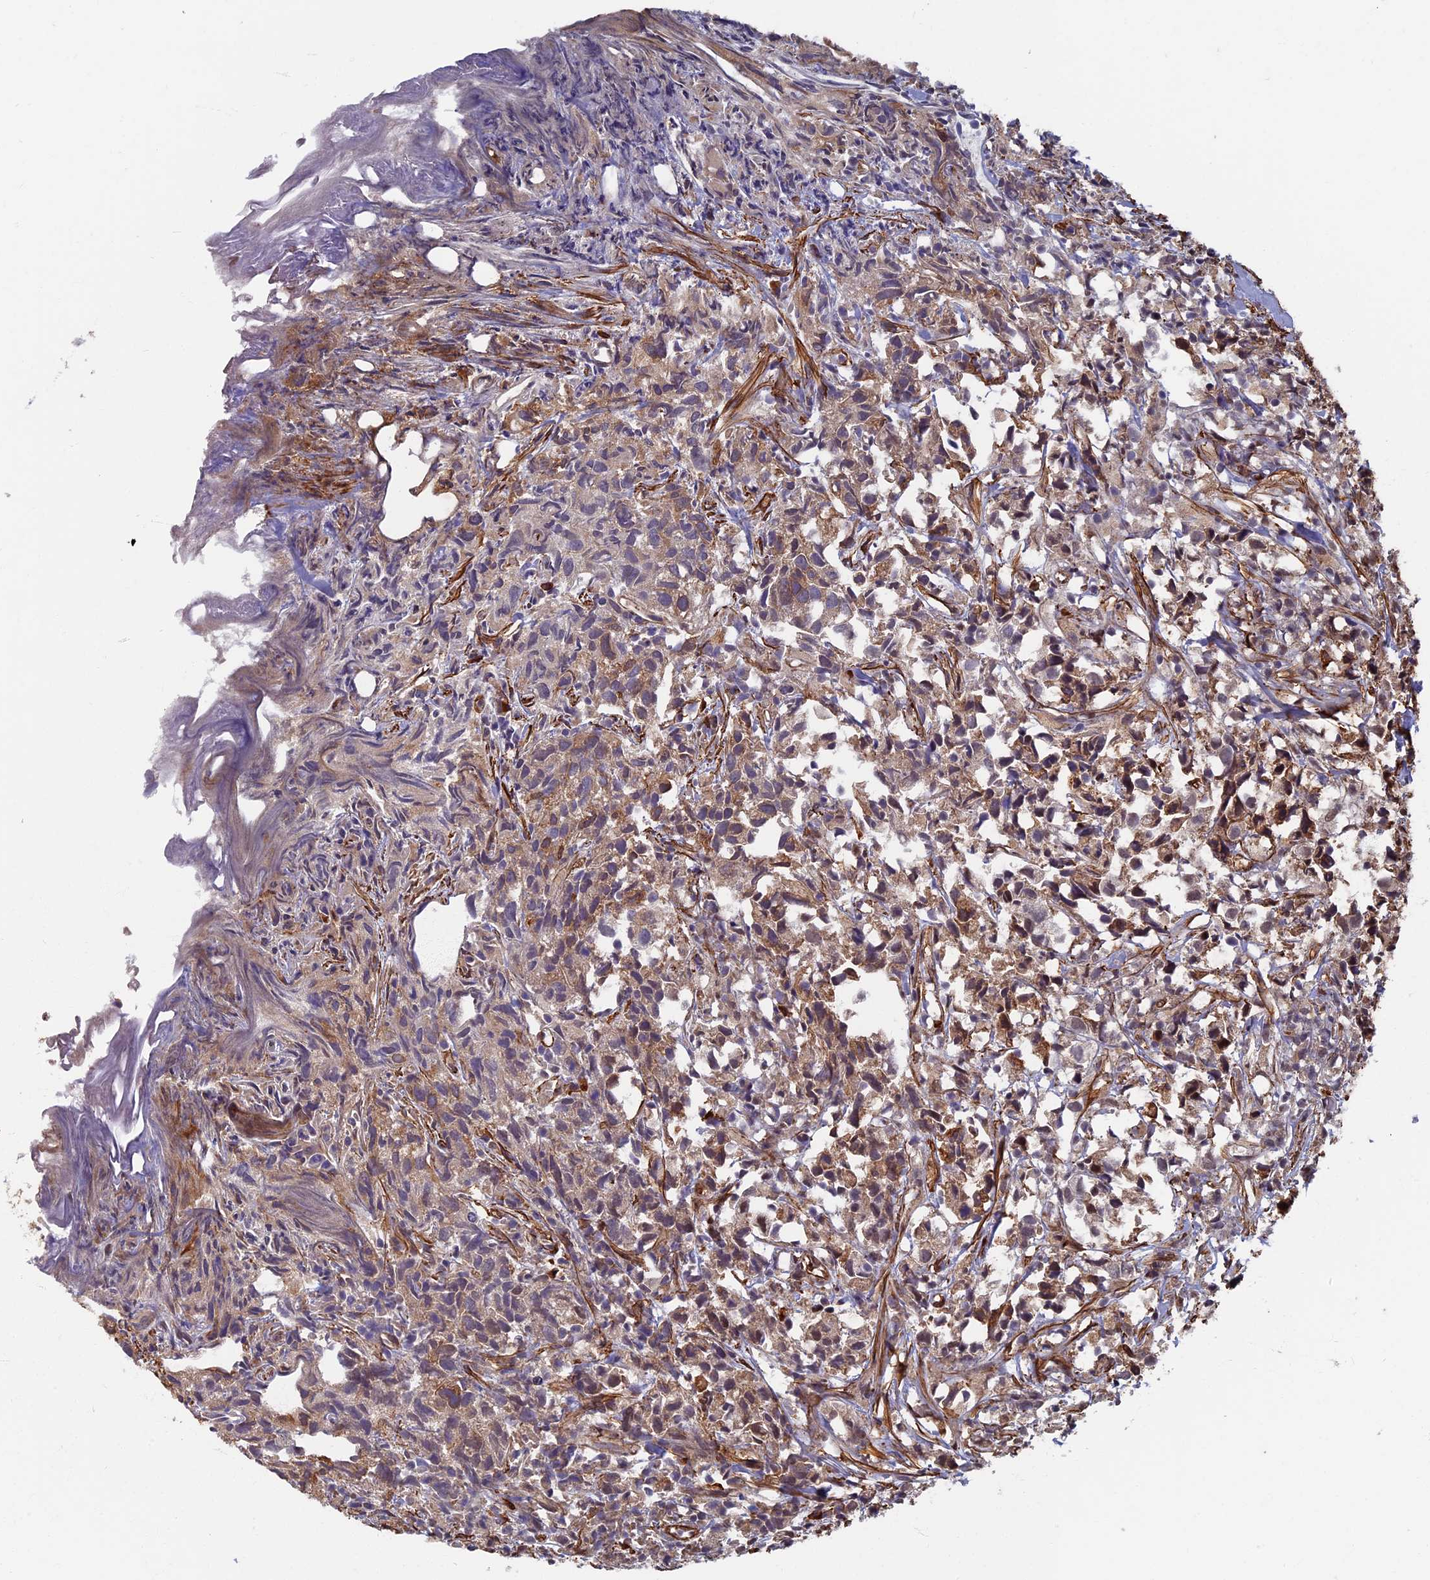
{"staining": {"intensity": "weak", "quantity": "25%-75%", "location": "cytoplasmic/membranous"}, "tissue": "urothelial cancer", "cell_type": "Tumor cells", "image_type": "cancer", "snomed": [{"axis": "morphology", "description": "Urothelial carcinoma, High grade"}, {"axis": "topography", "description": "Urinary bladder"}], "caption": "This photomicrograph exhibits immunohistochemistry (IHC) staining of human urothelial carcinoma (high-grade), with low weak cytoplasmic/membranous expression in approximately 25%-75% of tumor cells.", "gene": "CTDP1", "patient": {"sex": "female", "age": 75}}